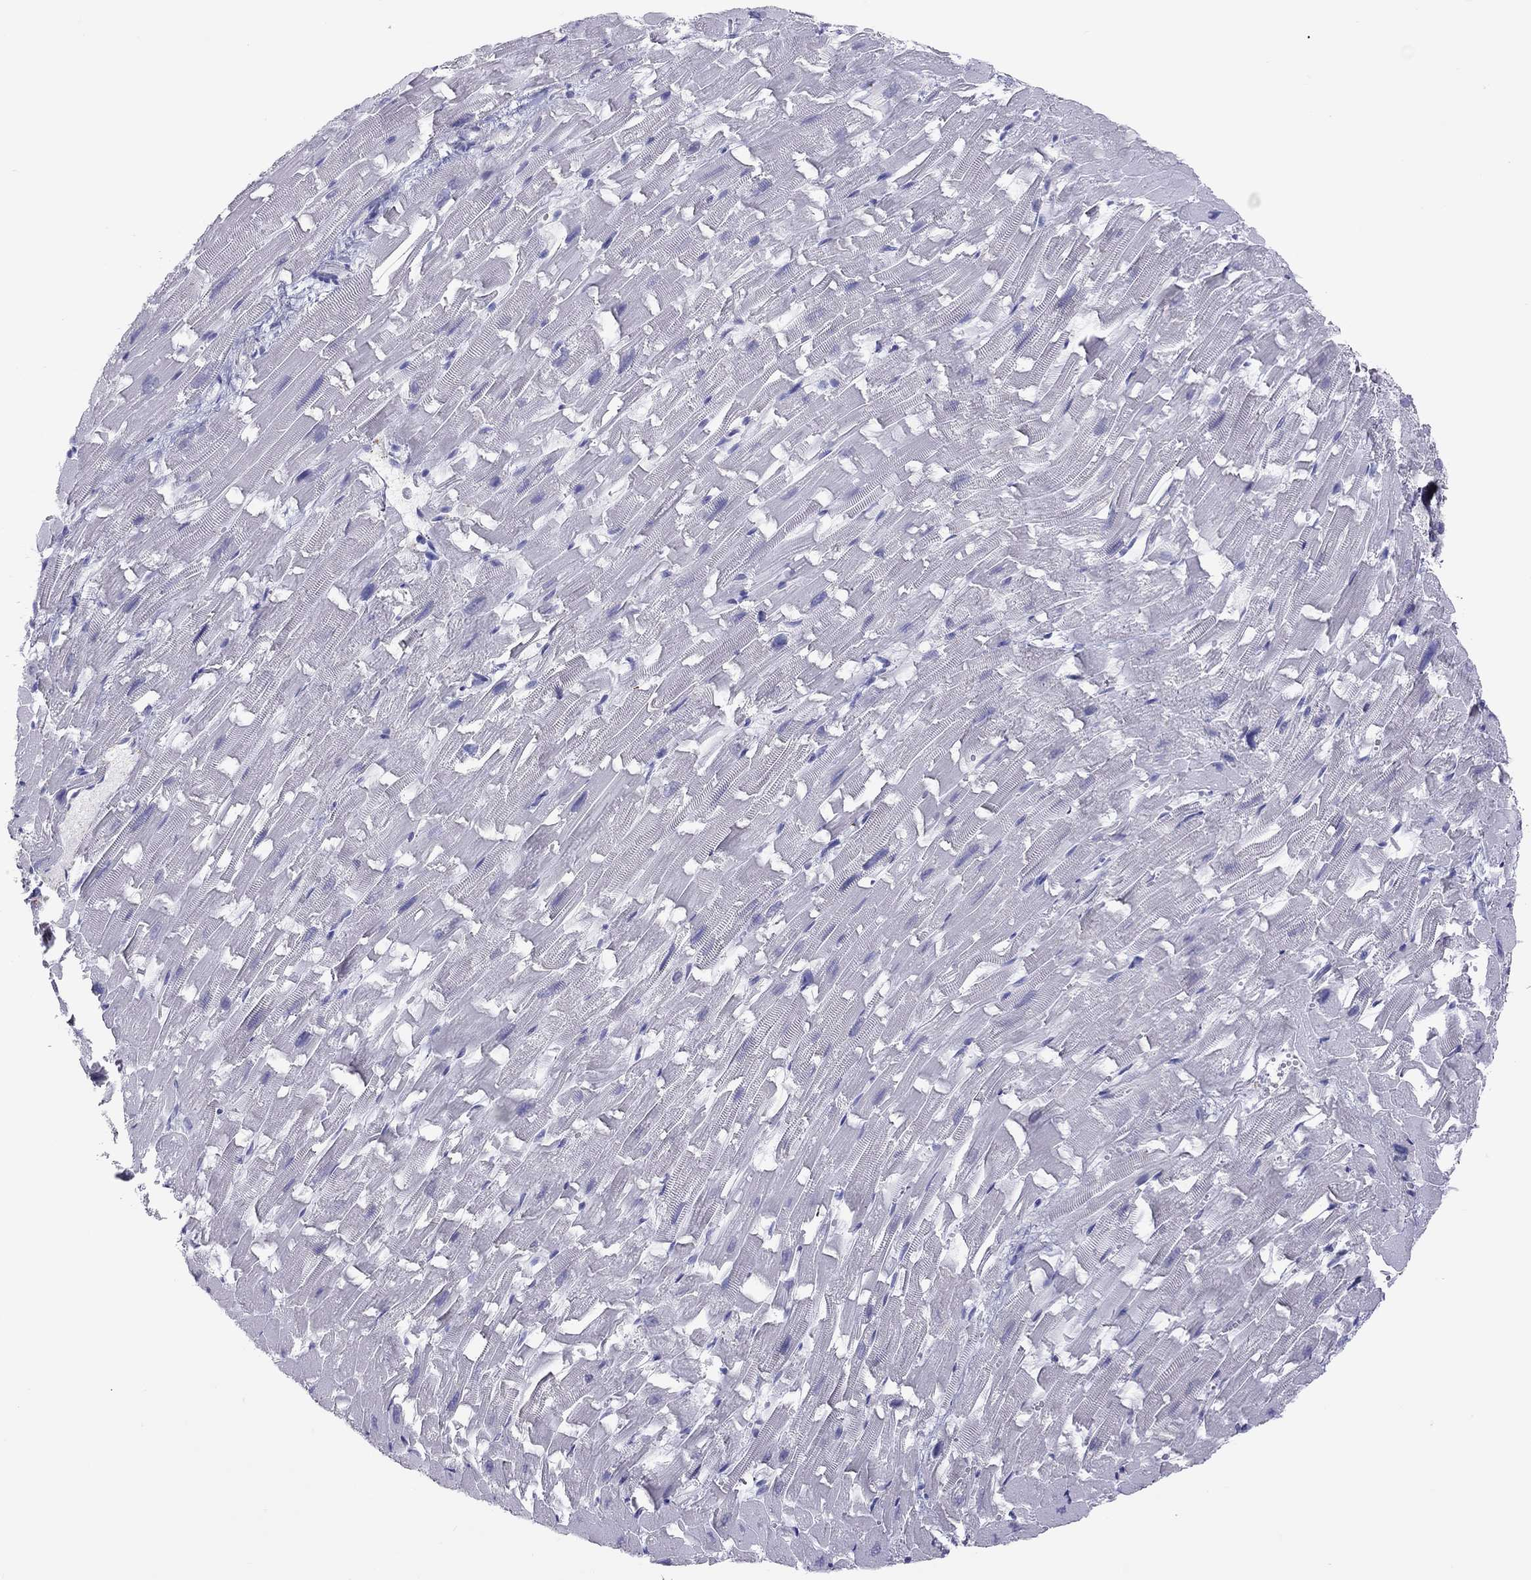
{"staining": {"intensity": "negative", "quantity": "none", "location": "none"}, "tissue": "heart muscle", "cell_type": "Cardiomyocytes", "image_type": "normal", "snomed": [{"axis": "morphology", "description": "Normal tissue, NOS"}, {"axis": "topography", "description": "Heart"}], "caption": "IHC of benign heart muscle displays no positivity in cardiomyocytes. Nuclei are stained in blue.", "gene": "ENSG00000288637", "patient": {"sex": "female", "age": 64}}